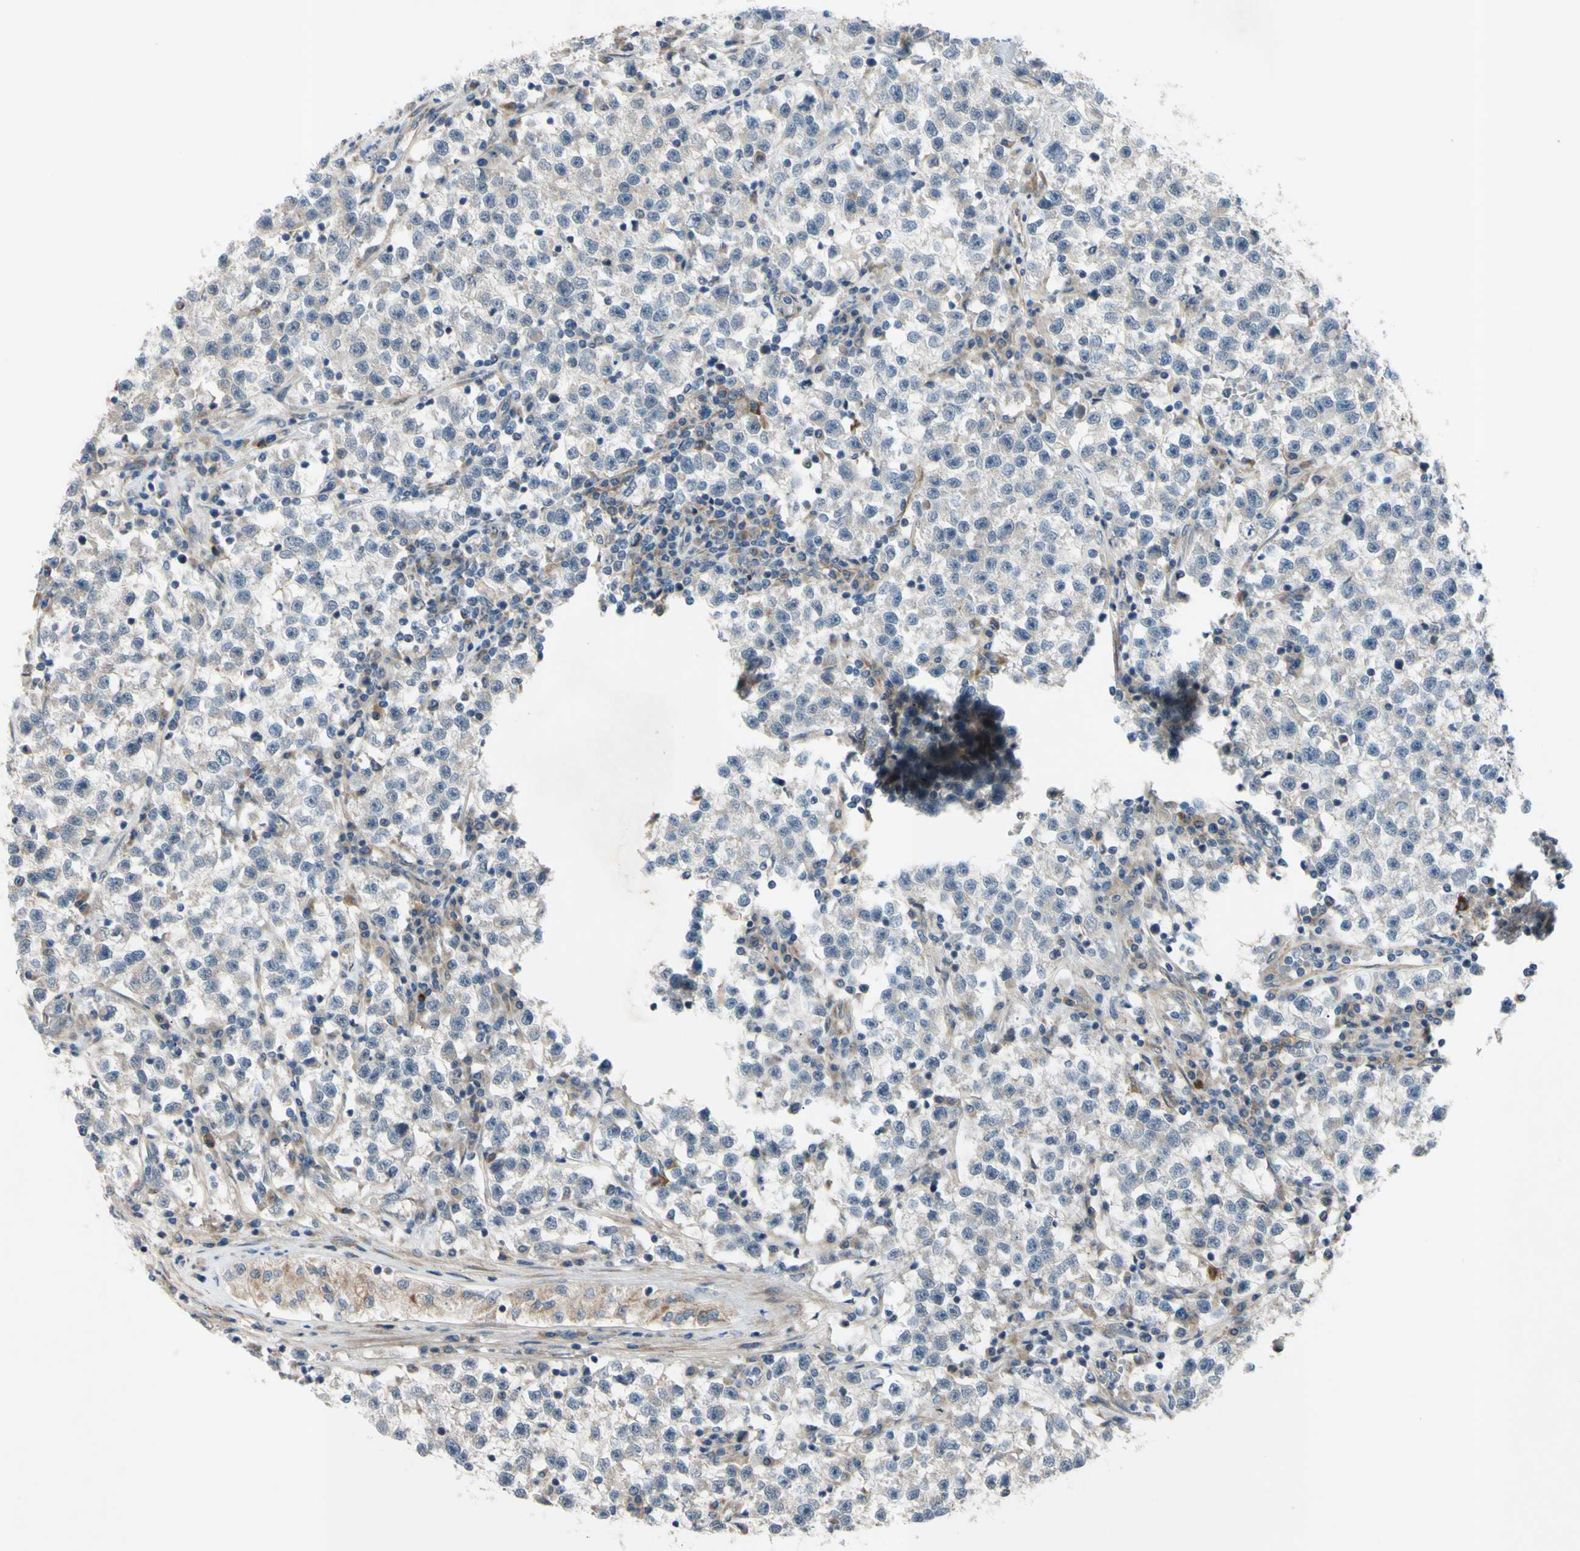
{"staining": {"intensity": "negative", "quantity": "none", "location": "none"}, "tissue": "testis cancer", "cell_type": "Tumor cells", "image_type": "cancer", "snomed": [{"axis": "morphology", "description": "Seminoma, NOS"}, {"axis": "topography", "description": "Testis"}], "caption": "A high-resolution histopathology image shows IHC staining of testis cancer, which shows no significant positivity in tumor cells.", "gene": "SVIL", "patient": {"sex": "male", "age": 22}}